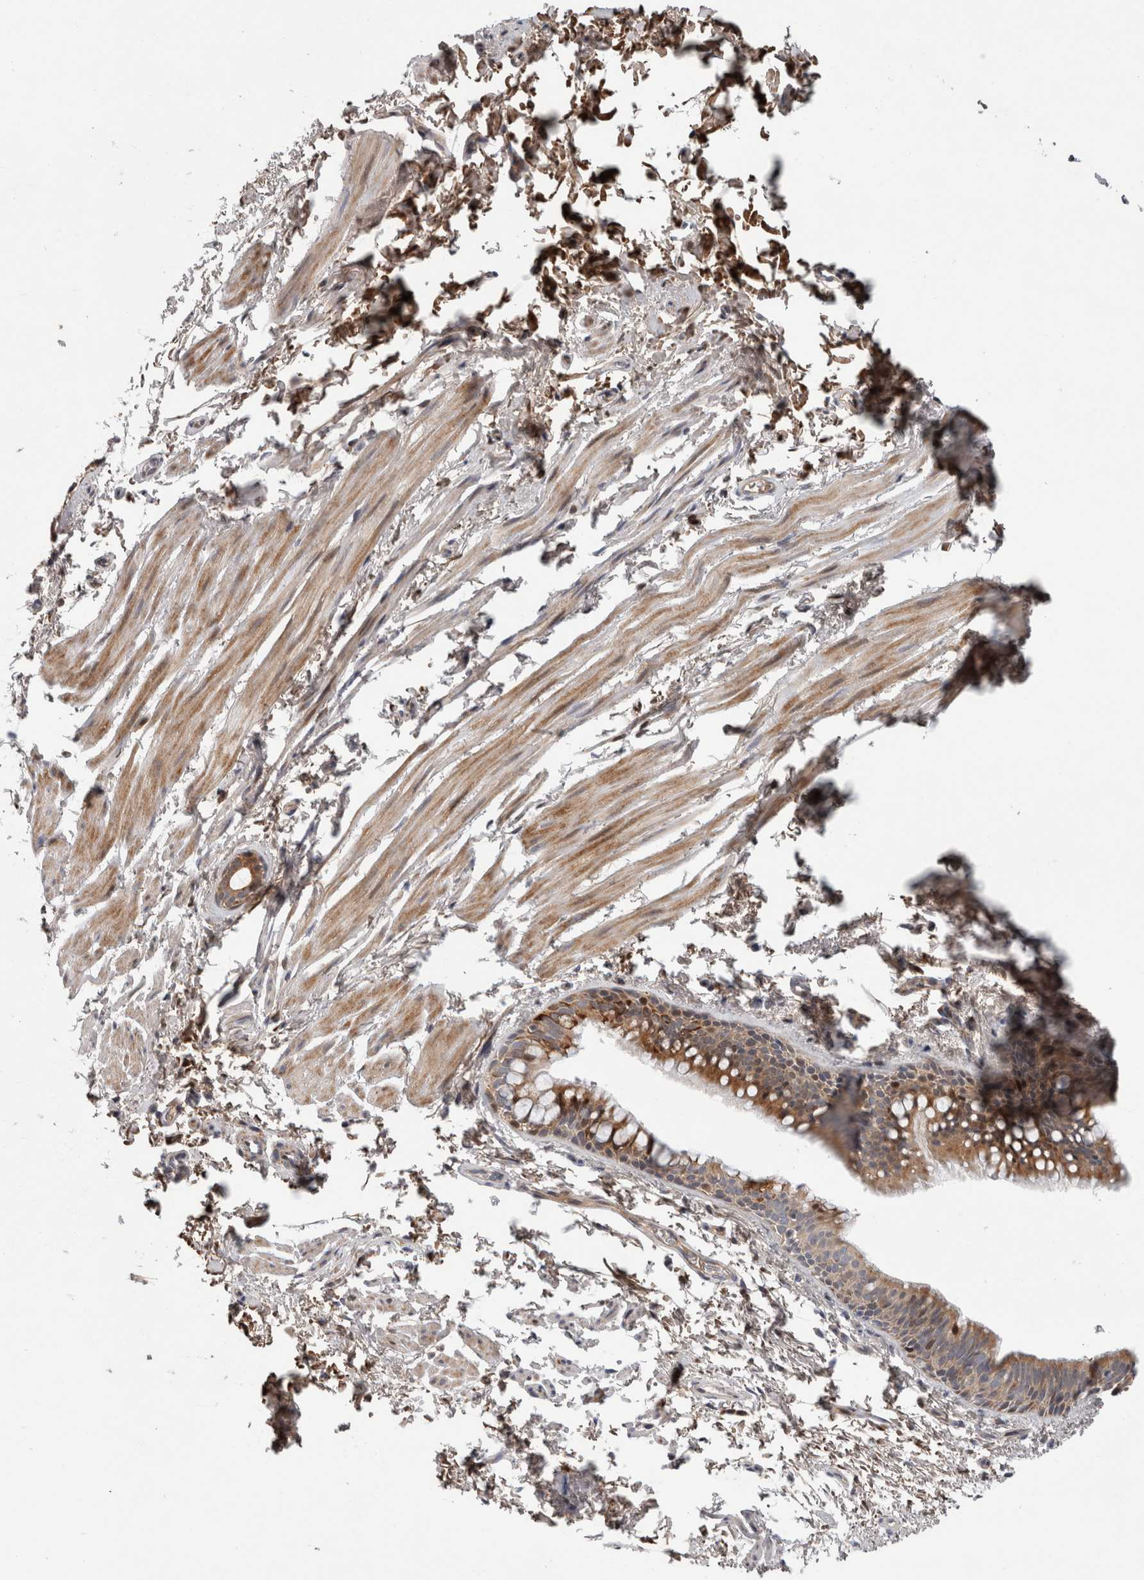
{"staining": {"intensity": "moderate", "quantity": ">75%", "location": "cytoplasmic/membranous,nuclear"}, "tissue": "bronchus", "cell_type": "Respiratory epithelial cells", "image_type": "normal", "snomed": [{"axis": "morphology", "description": "Normal tissue, NOS"}, {"axis": "topography", "description": "Cartilage tissue"}, {"axis": "topography", "description": "Bronchus"}, {"axis": "topography", "description": "Lung"}], "caption": "The immunohistochemical stain labels moderate cytoplasmic/membranous,nuclear positivity in respiratory epithelial cells of benign bronchus. (DAB (3,3'-diaminobenzidine) = brown stain, brightfield microscopy at high magnification).", "gene": "RBM48", "patient": {"sex": "male", "age": 64}}